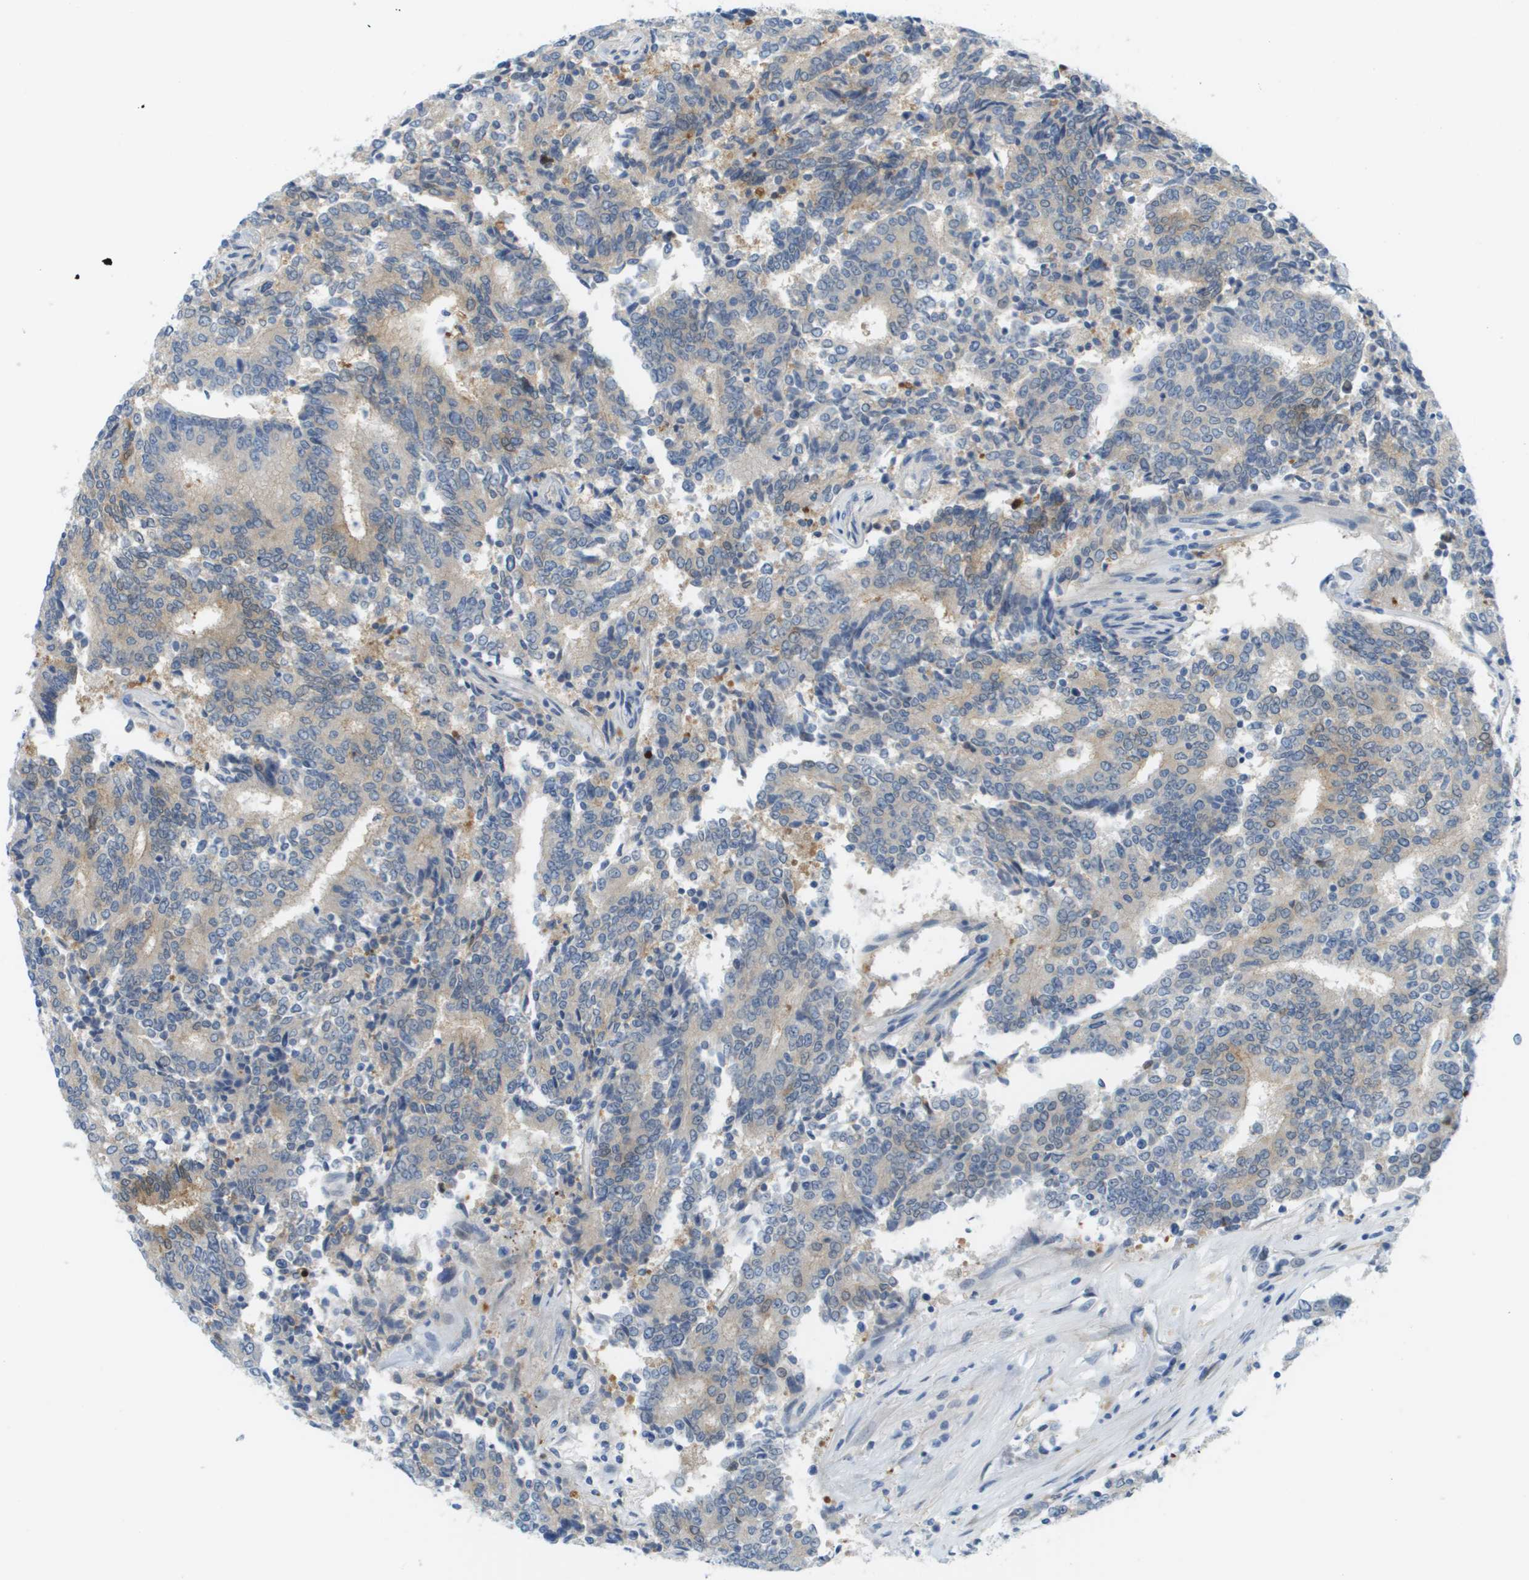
{"staining": {"intensity": "weak", "quantity": "<25%", "location": "cytoplasmic/membranous"}, "tissue": "prostate cancer", "cell_type": "Tumor cells", "image_type": "cancer", "snomed": [{"axis": "morphology", "description": "Normal tissue, NOS"}, {"axis": "morphology", "description": "Adenocarcinoma, High grade"}, {"axis": "topography", "description": "Prostate"}, {"axis": "topography", "description": "Seminal veicle"}], "caption": "This micrograph is of prostate cancer (high-grade adenocarcinoma) stained with immunohistochemistry to label a protein in brown with the nuclei are counter-stained blue. There is no positivity in tumor cells.", "gene": "CUL9", "patient": {"sex": "male", "age": 55}}